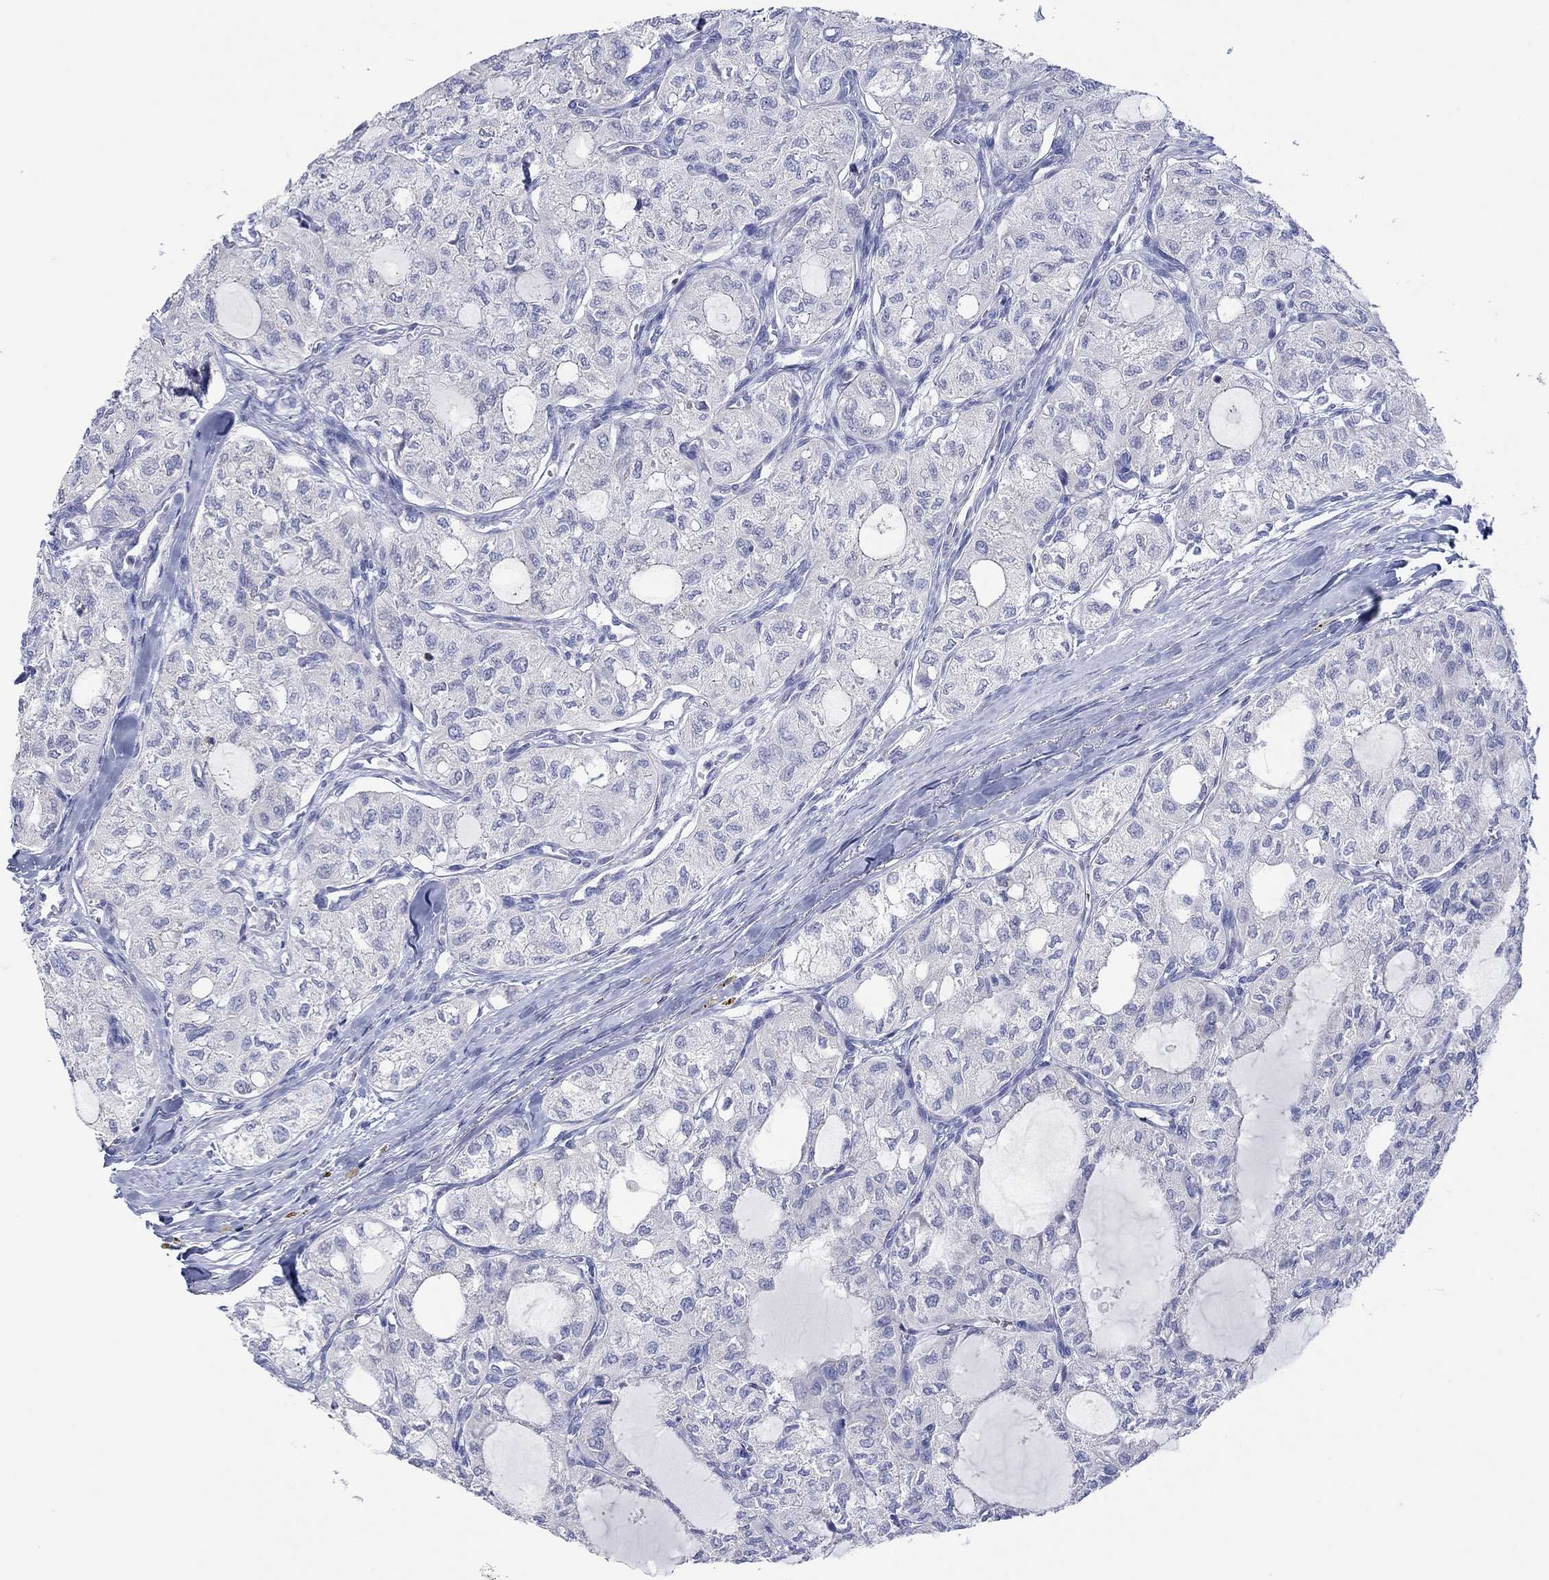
{"staining": {"intensity": "negative", "quantity": "none", "location": "none"}, "tissue": "thyroid cancer", "cell_type": "Tumor cells", "image_type": "cancer", "snomed": [{"axis": "morphology", "description": "Follicular adenoma carcinoma, NOS"}, {"axis": "topography", "description": "Thyroid gland"}], "caption": "Immunohistochemistry of human thyroid cancer reveals no expression in tumor cells.", "gene": "PPIL6", "patient": {"sex": "male", "age": 75}}